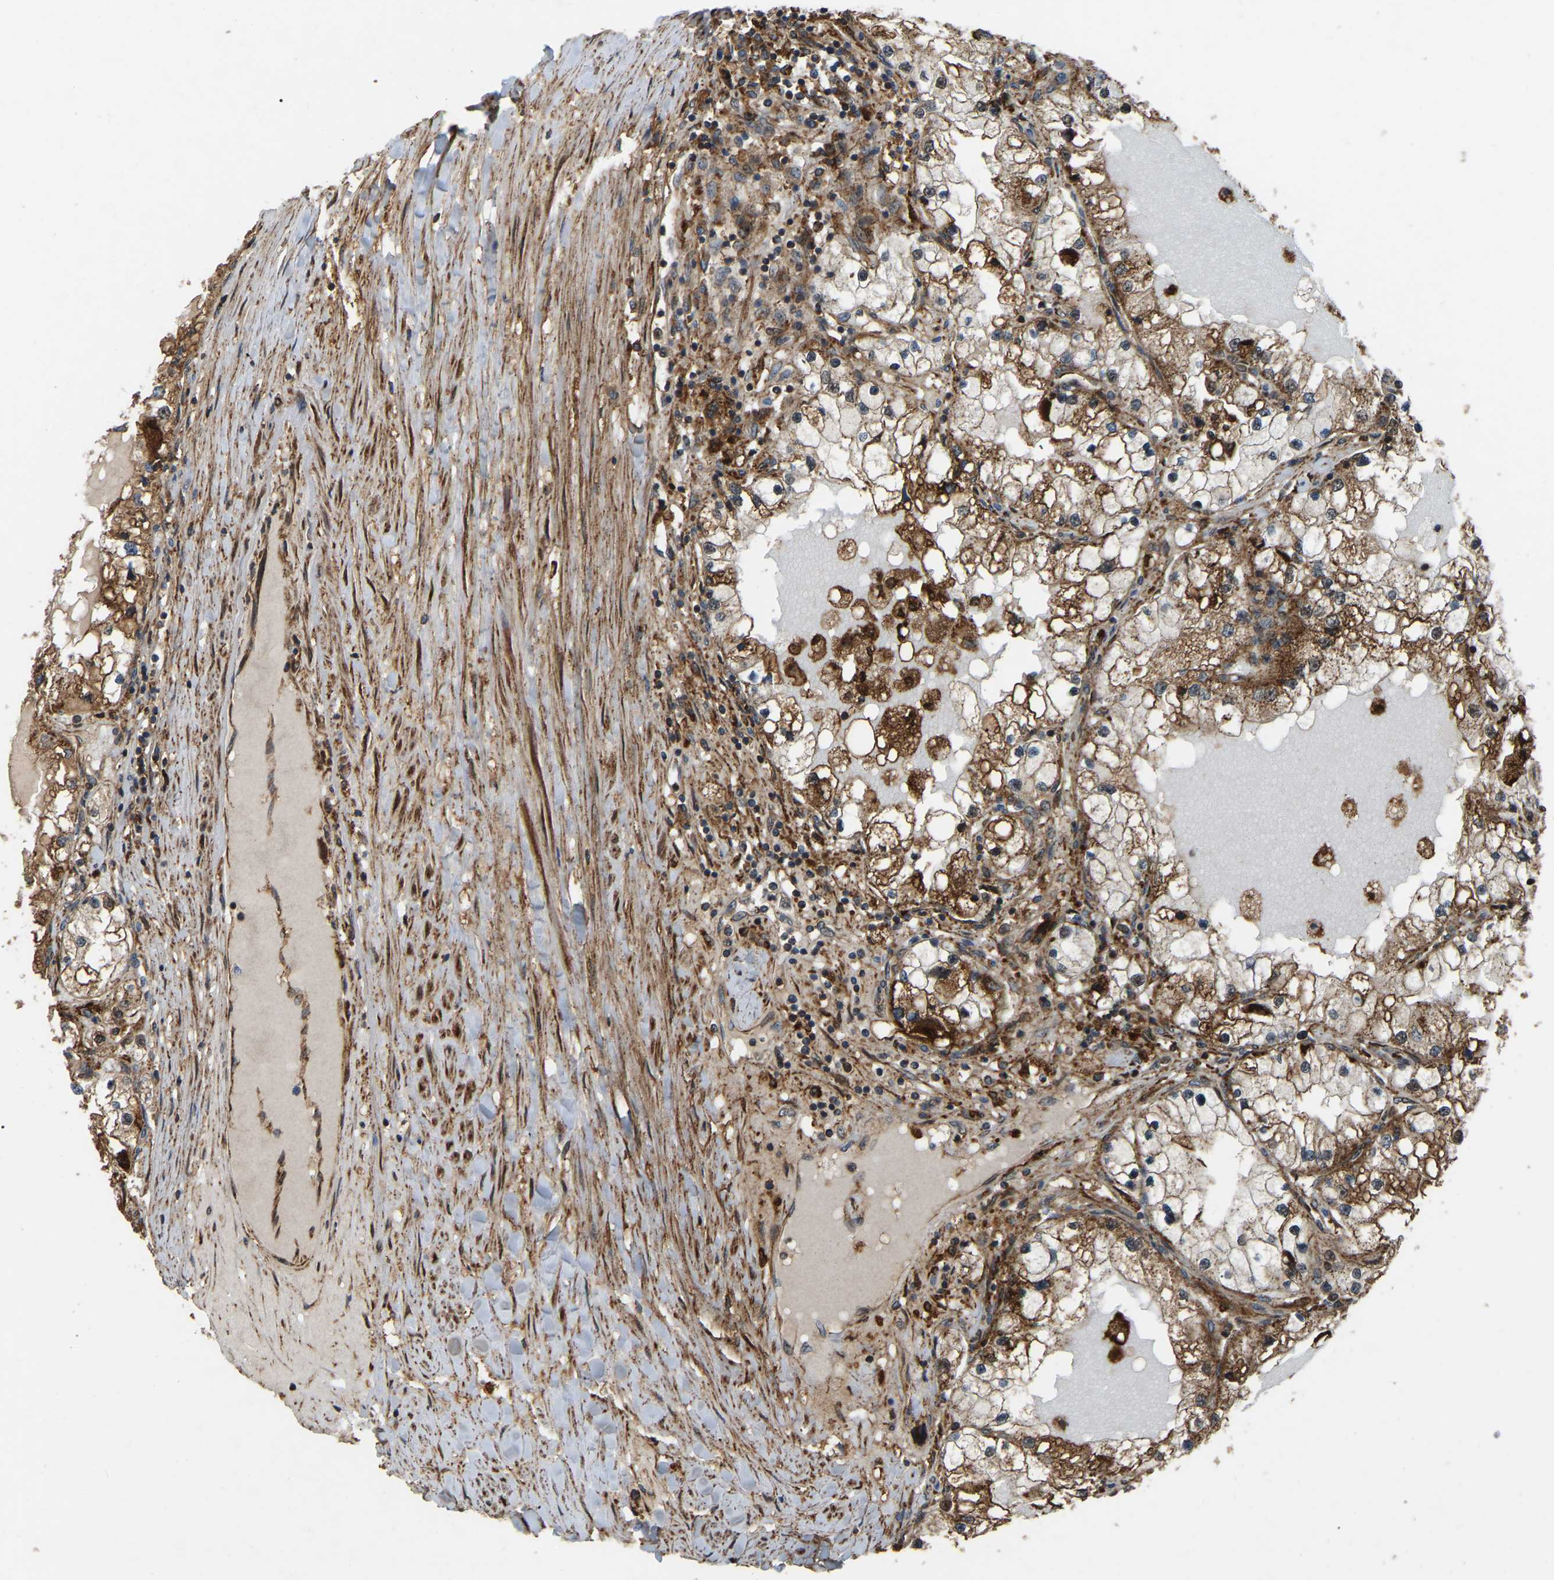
{"staining": {"intensity": "moderate", "quantity": ">75%", "location": "cytoplasmic/membranous"}, "tissue": "renal cancer", "cell_type": "Tumor cells", "image_type": "cancer", "snomed": [{"axis": "morphology", "description": "Adenocarcinoma, NOS"}, {"axis": "topography", "description": "Kidney"}], "caption": "There is medium levels of moderate cytoplasmic/membranous staining in tumor cells of adenocarcinoma (renal), as demonstrated by immunohistochemical staining (brown color).", "gene": "SAMD9L", "patient": {"sex": "male", "age": 68}}